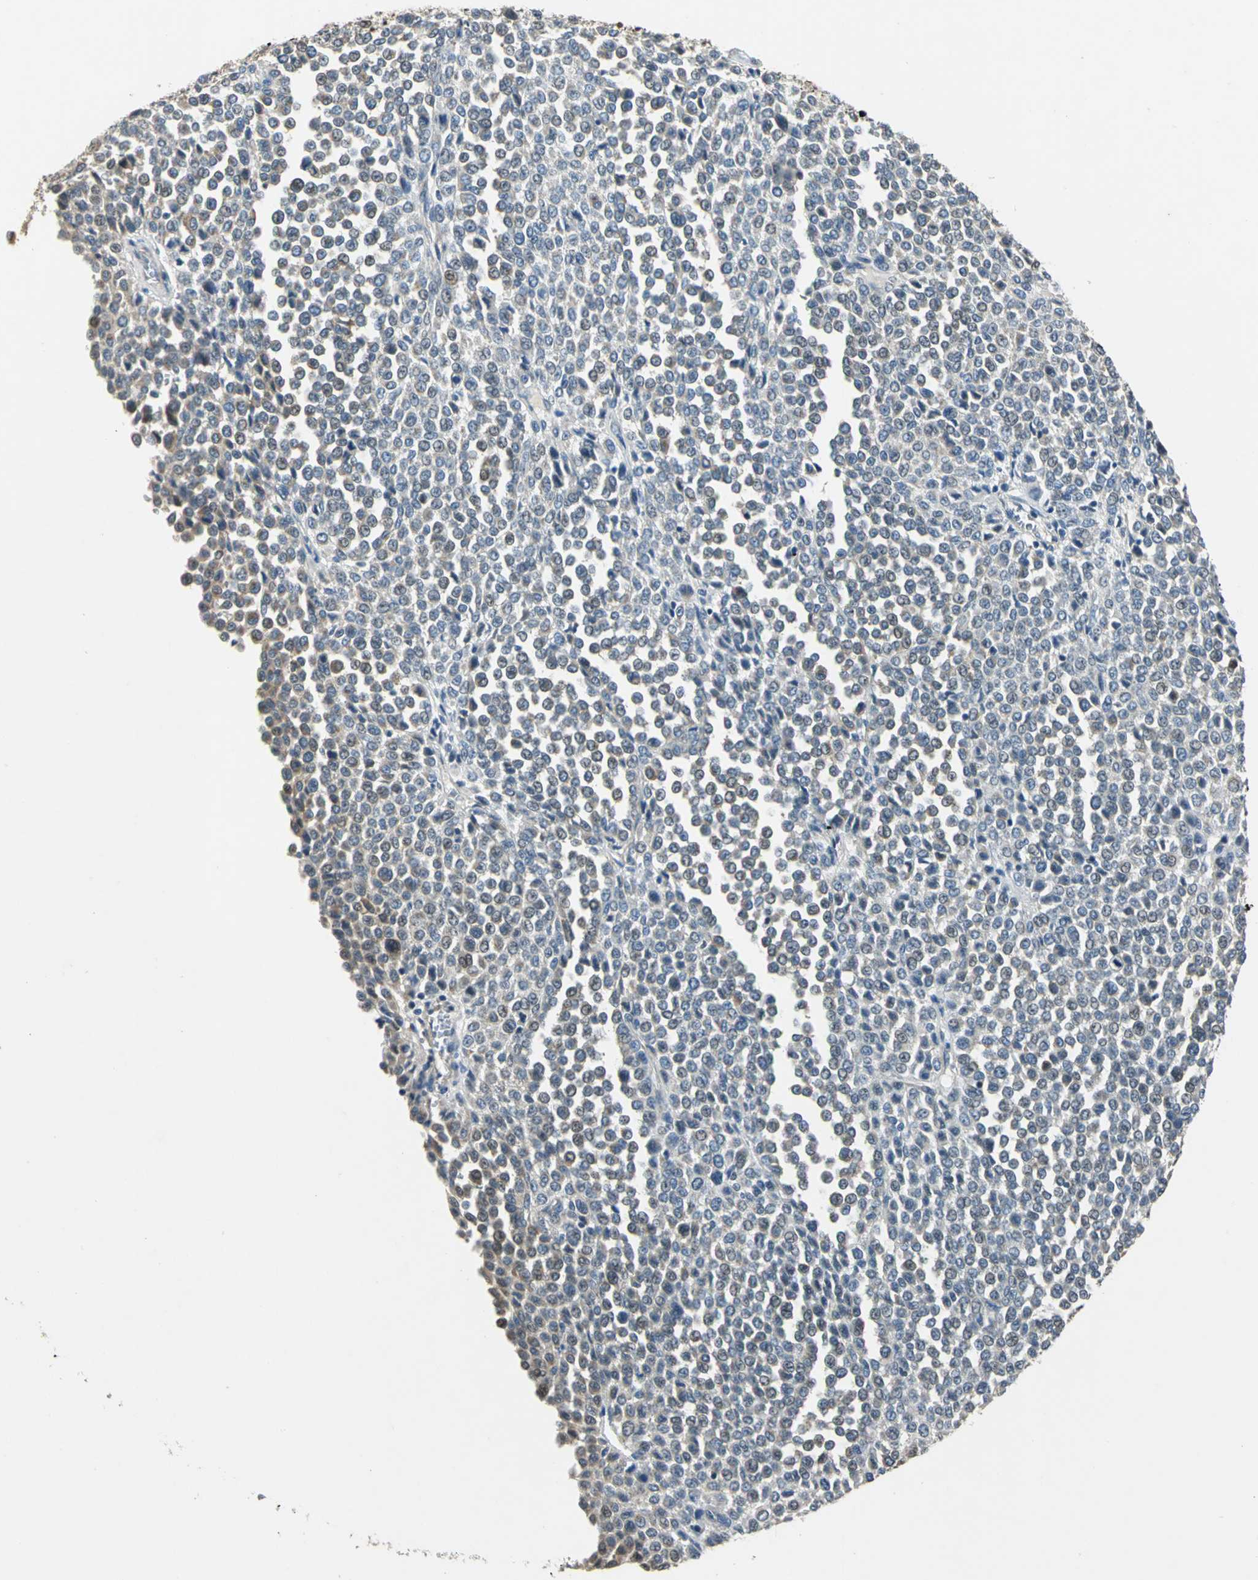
{"staining": {"intensity": "weak", "quantity": "<25%", "location": "cytoplasmic/membranous"}, "tissue": "melanoma", "cell_type": "Tumor cells", "image_type": "cancer", "snomed": [{"axis": "morphology", "description": "Malignant melanoma, Metastatic site"}, {"axis": "topography", "description": "Pancreas"}], "caption": "A high-resolution image shows IHC staining of melanoma, which shows no significant positivity in tumor cells.", "gene": "JADE3", "patient": {"sex": "female", "age": 30}}